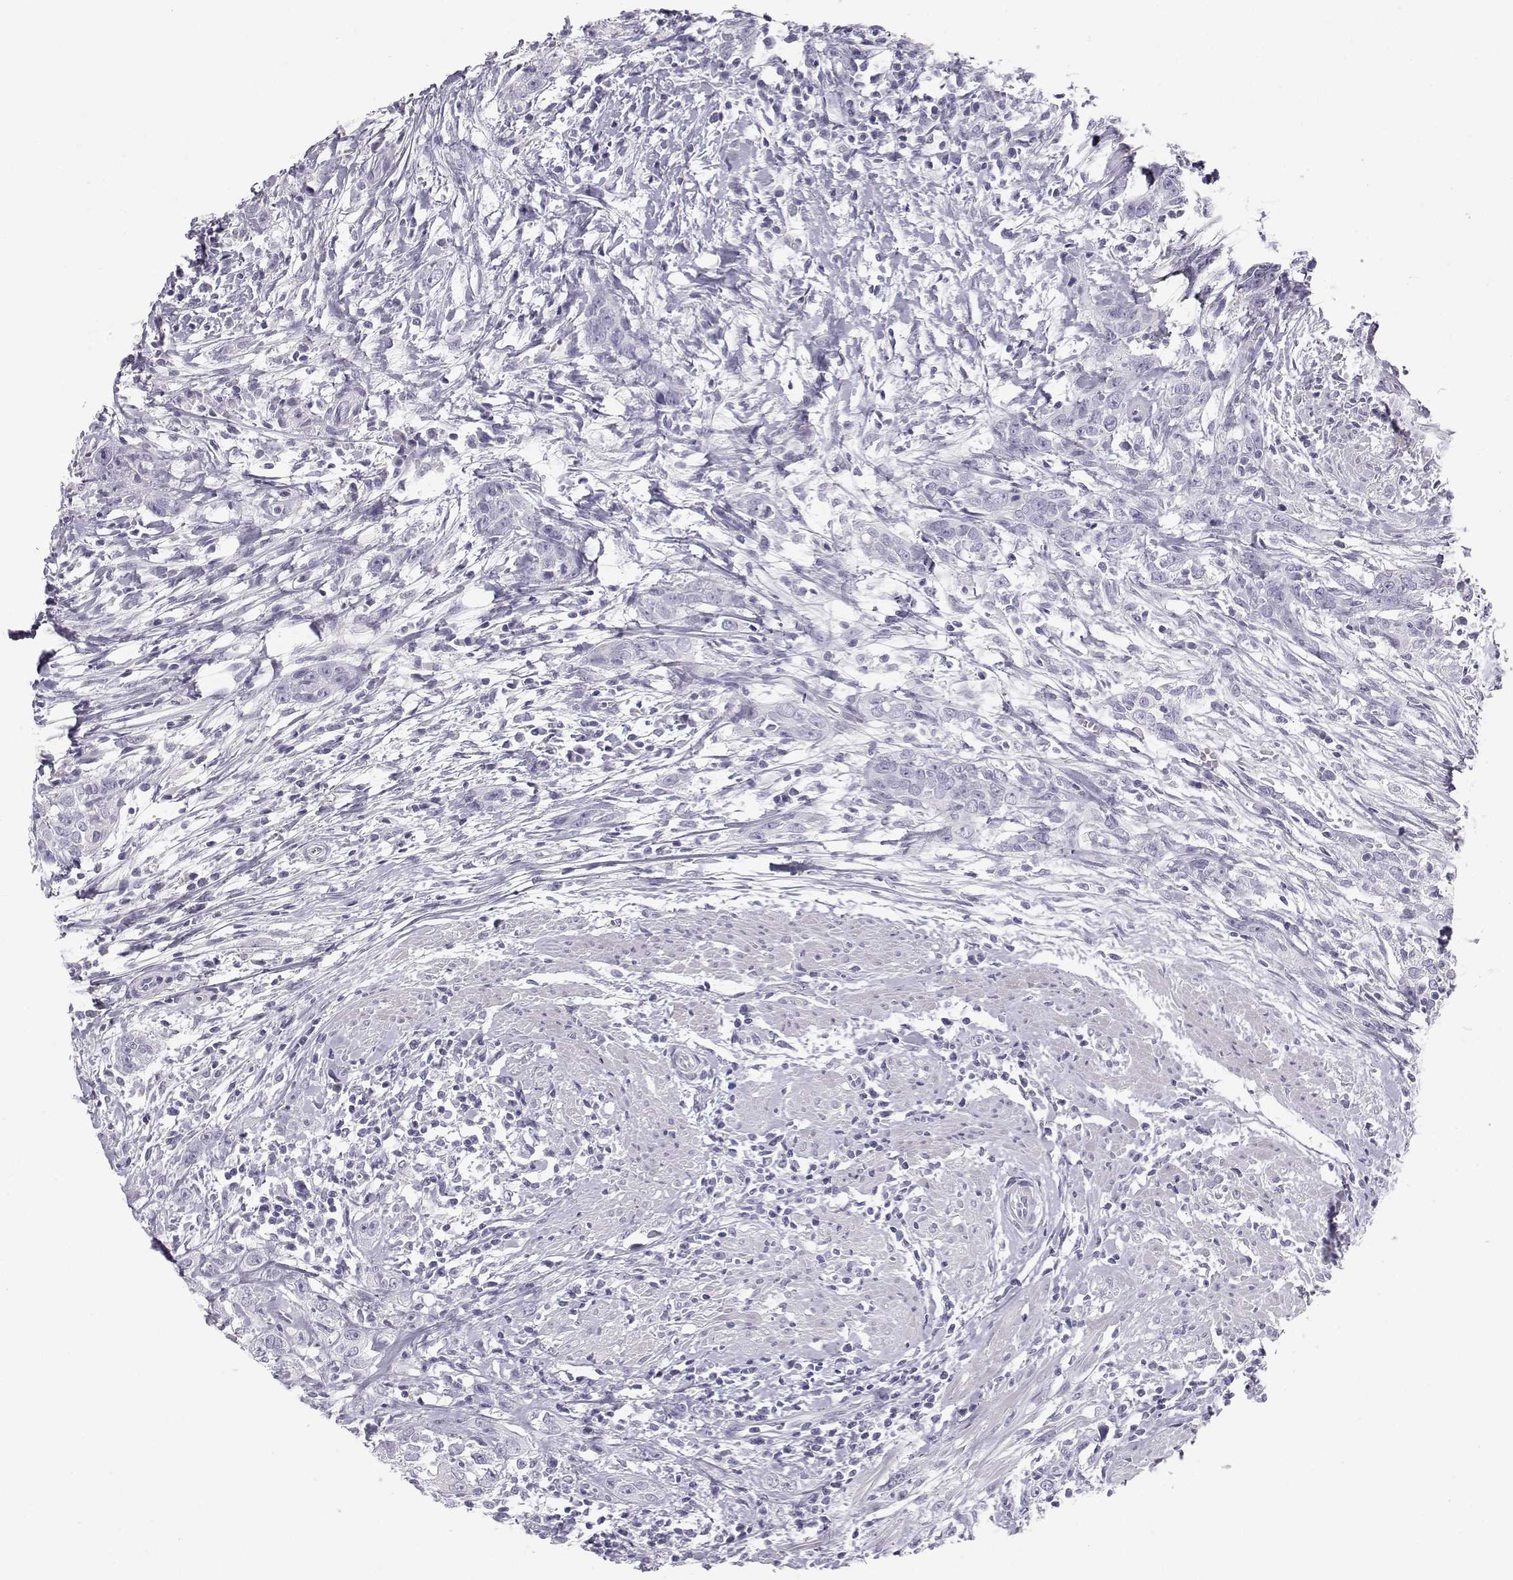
{"staining": {"intensity": "negative", "quantity": "none", "location": "none"}, "tissue": "urothelial cancer", "cell_type": "Tumor cells", "image_type": "cancer", "snomed": [{"axis": "morphology", "description": "Urothelial carcinoma, High grade"}, {"axis": "topography", "description": "Urinary bladder"}], "caption": "Immunohistochemical staining of human urothelial cancer demonstrates no significant expression in tumor cells. (DAB (3,3'-diaminobenzidine) IHC visualized using brightfield microscopy, high magnification).", "gene": "KCNMB4", "patient": {"sex": "male", "age": 83}}